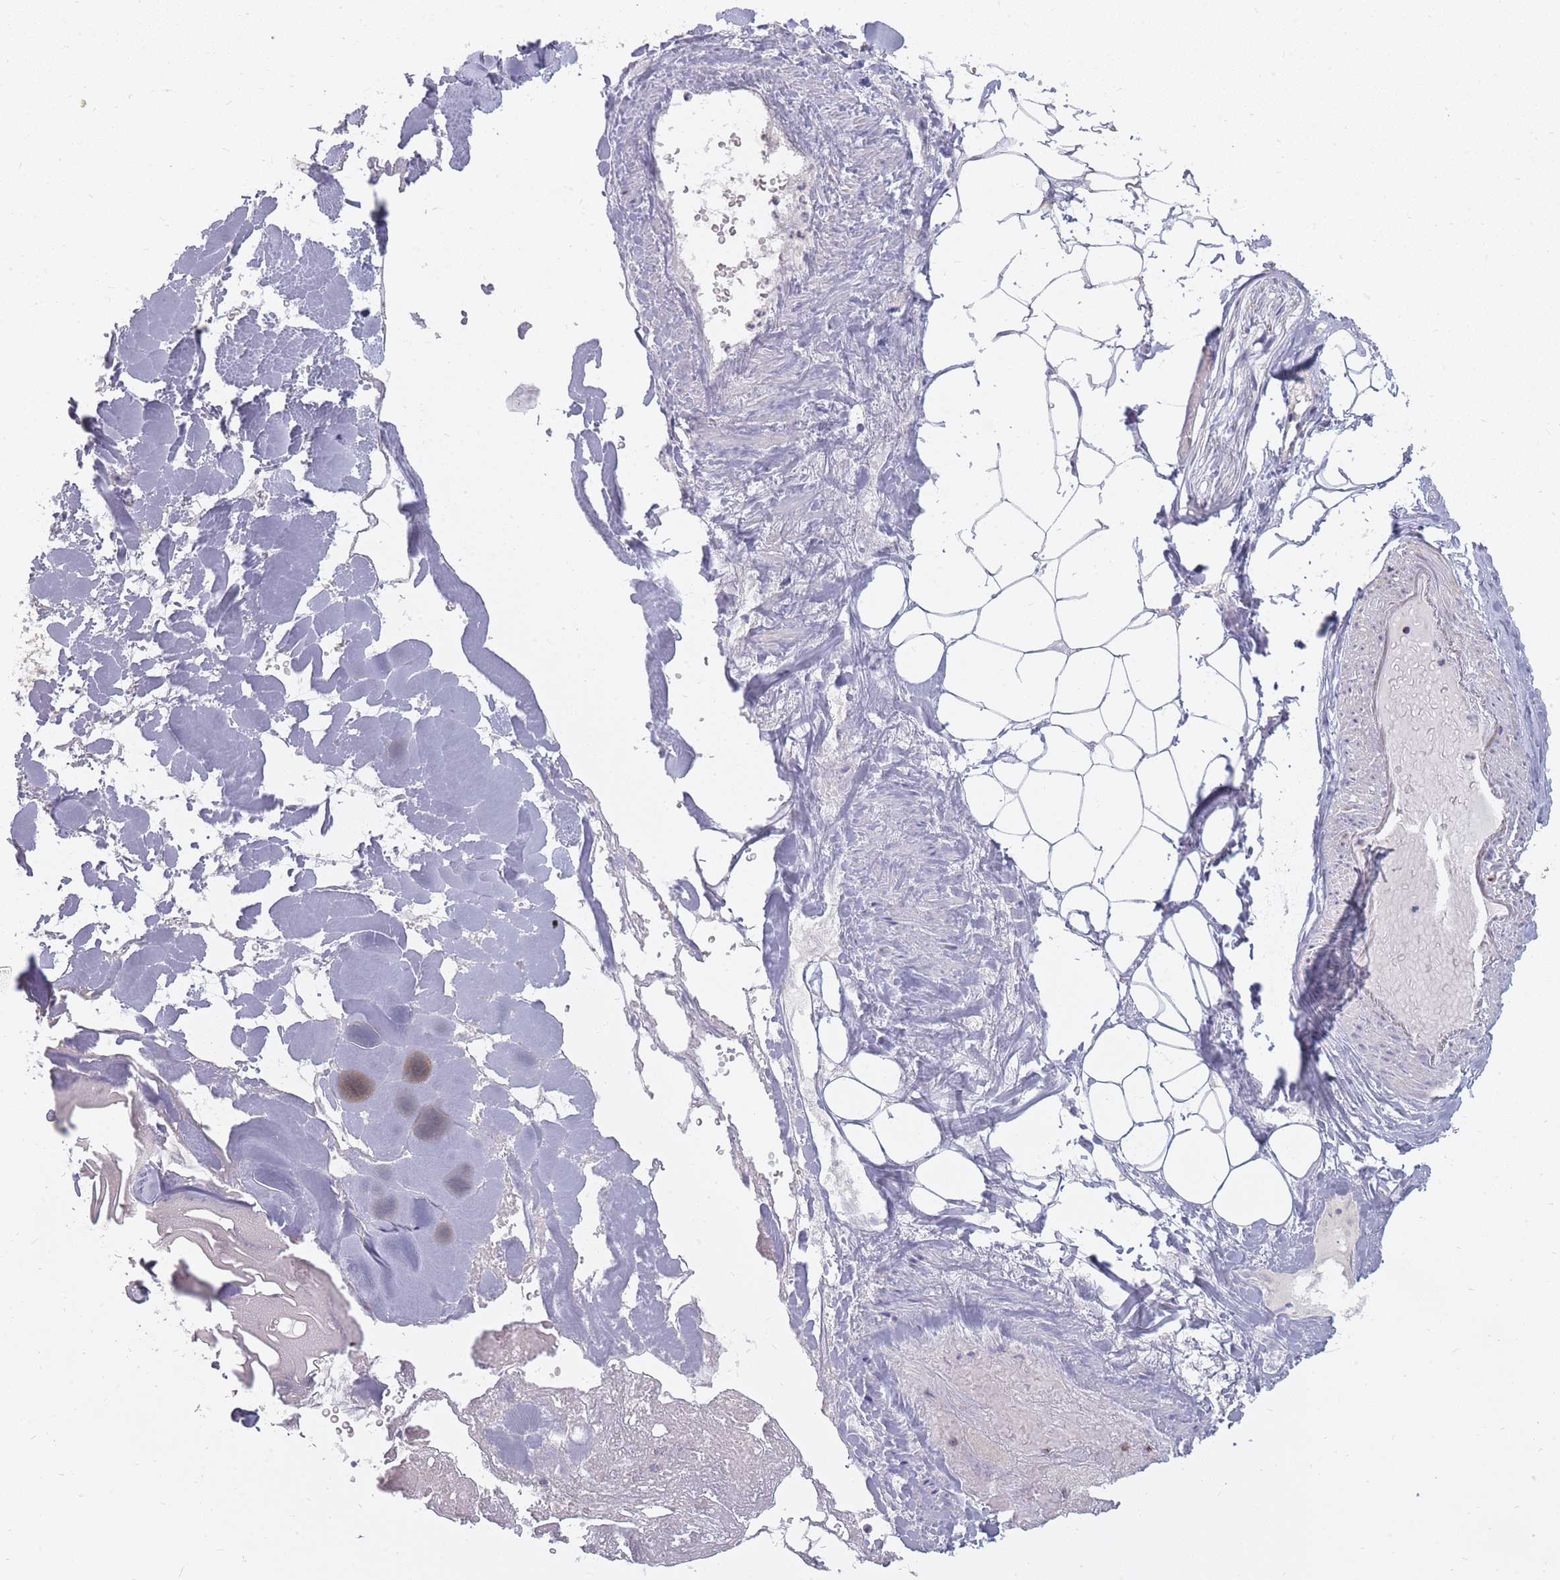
{"staining": {"intensity": "moderate", "quantity": "<25%", "location": "cytoplasmic/membranous"}, "tissue": "adipose tissue", "cell_type": "Adipocytes", "image_type": "normal", "snomed": [{"axis": "morphology", "description": "Normal tissue, NOS"}, {"axis": "topography", "description": "Peripheral nerve tissue"}], "caption": "Adipocytes exhibit low levels of moderate cytoplasmic/membranous expression in approximately <25% of cells in normal adipose tissue. The staining is performed using DAB (3,3'-diaminobenzidine) brown chromogen to label protein expression. The nuclei are counter-stained blue using hematoxylin.", "gene": "ALKBH4", "patient": {"sex": "male", "age": 74}}